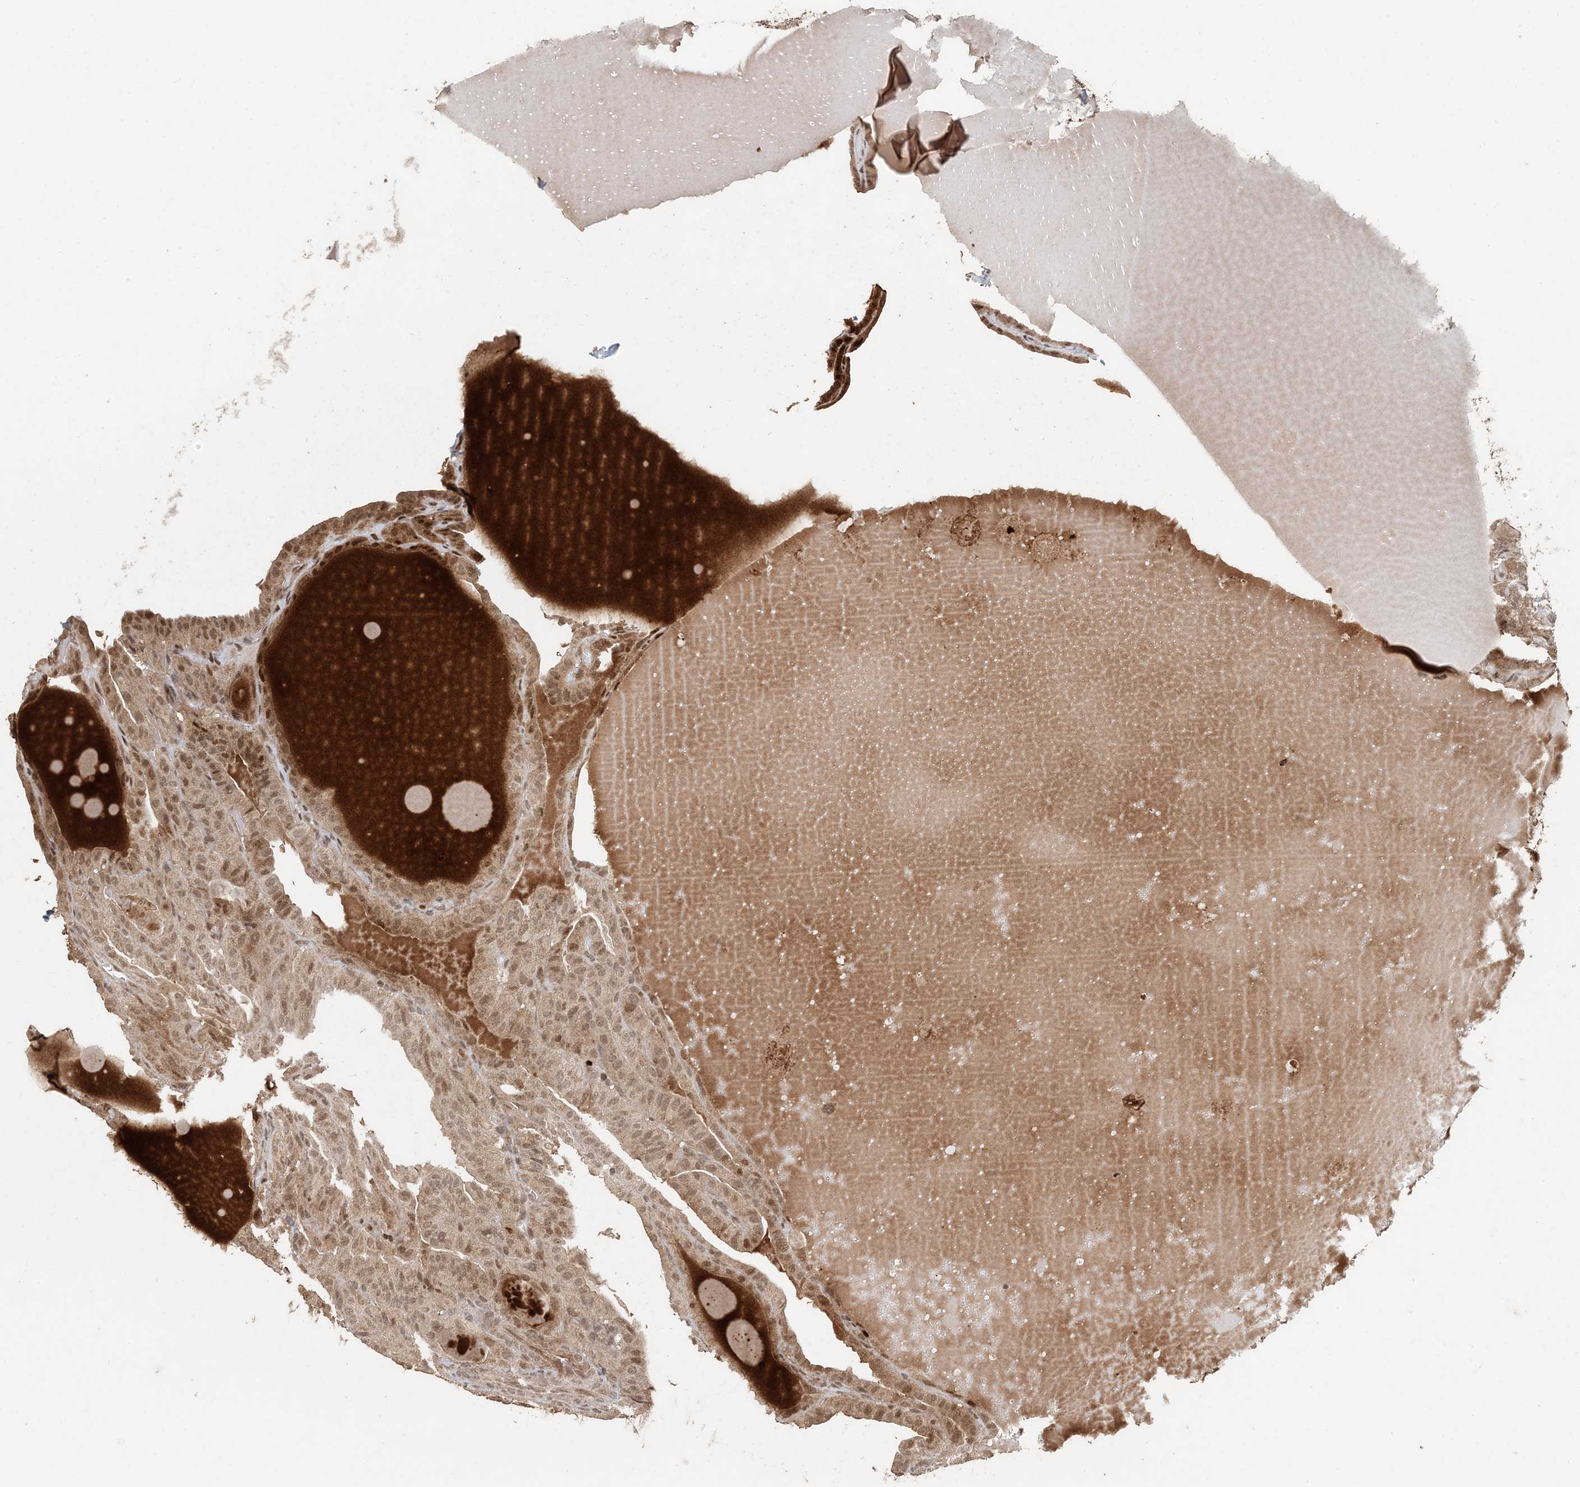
{"staining": {"intensity": "moderate", "quantity": ">75%", "location": "nuclear"}, "tissue": "thyroid cancer", "cell_type": "Tumor cells", "image_type": "cancer", "snomed": [{"axis": "morphology", "description": "Papillary adenocarcinoma, NOS"}, {"axis": "topography", "description": "Thyroid gland"}], "caption": "Protein staining exhibits moderate nuclear expression in approximately >75% of tumor cells in thyroid cancer (papillary adenocarcinoma).", "gene": "ATP13A2", "patient": {"sex": "male", "age": 77}}